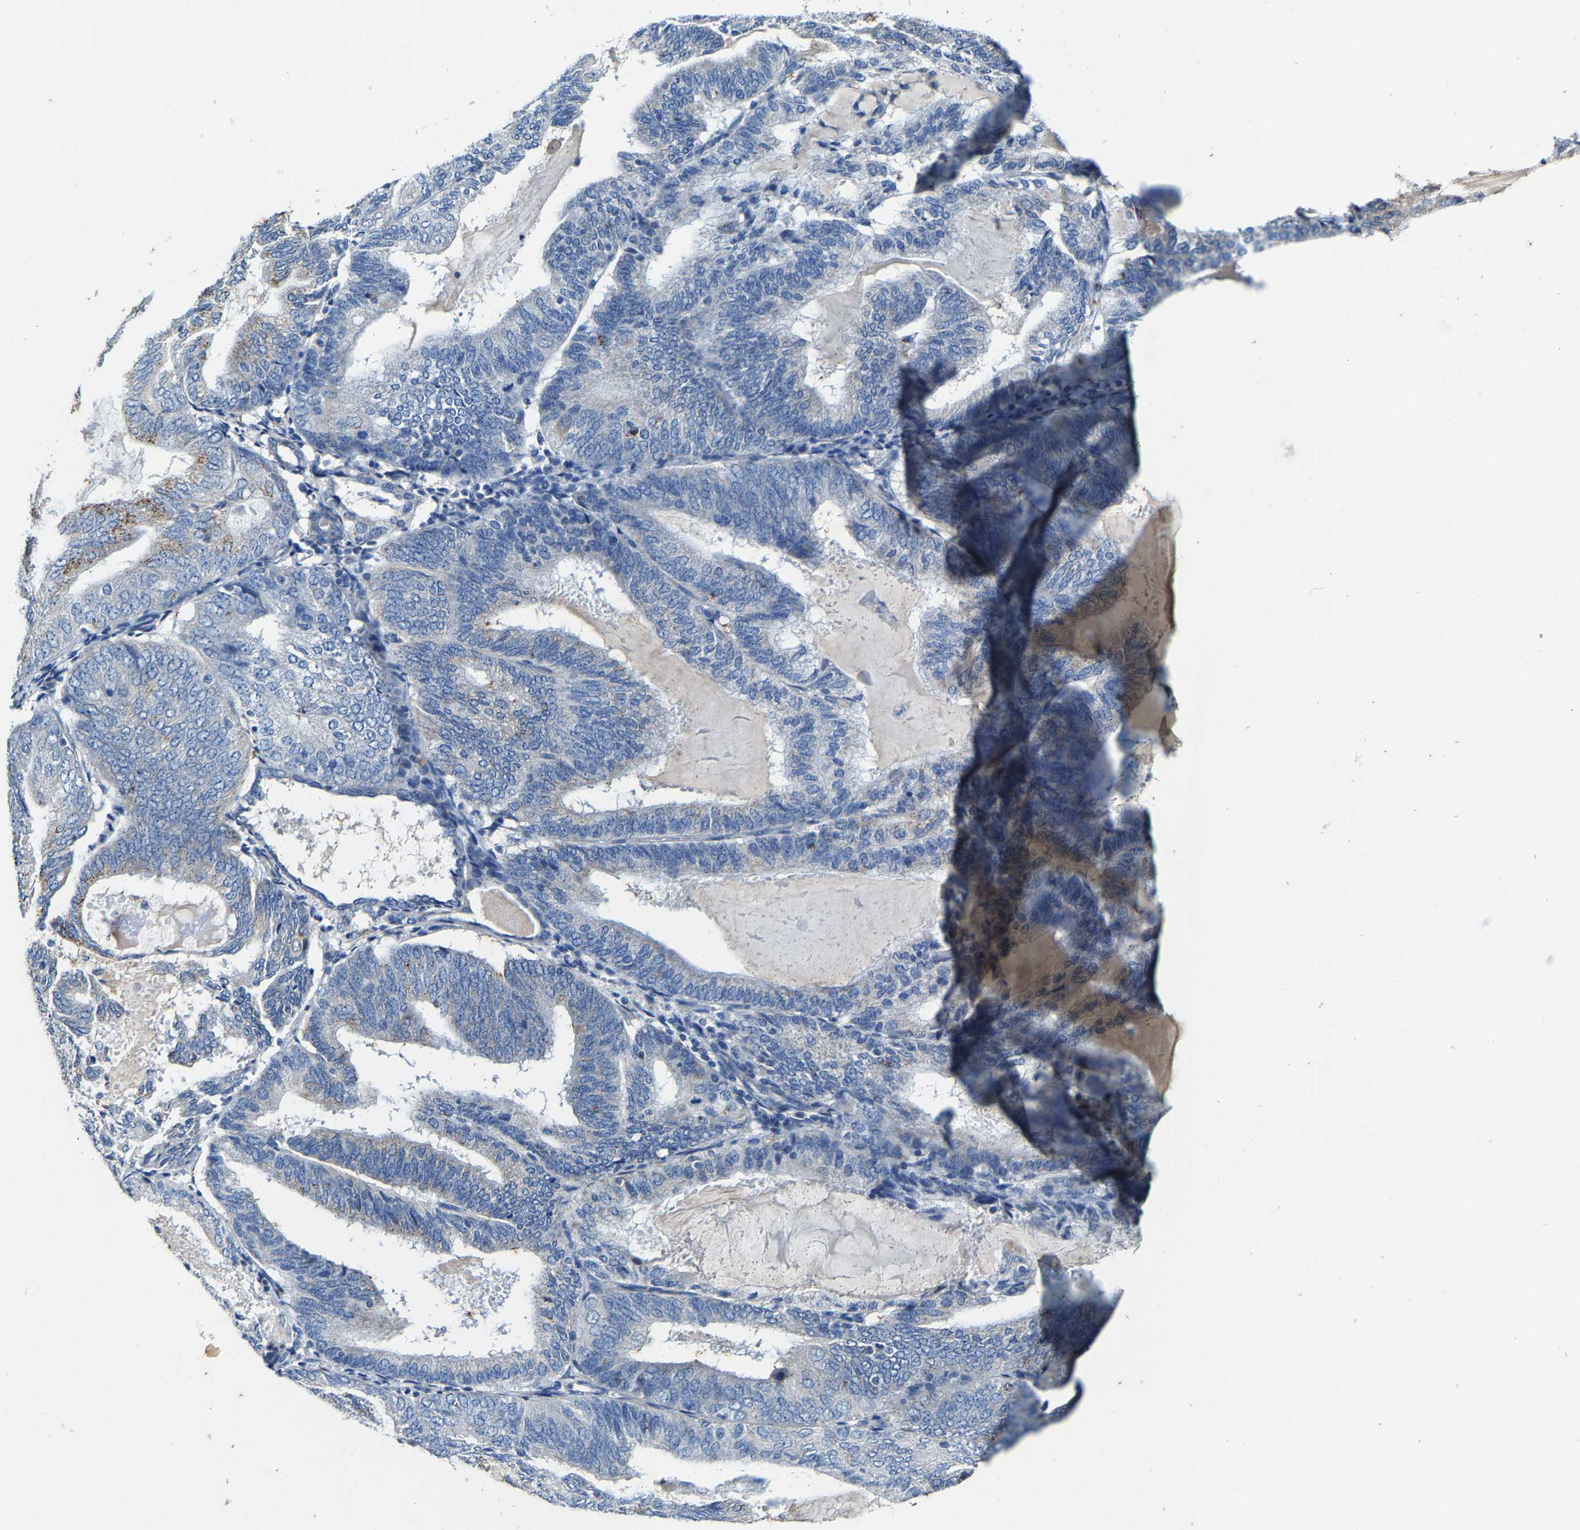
{"staining": {"intensity": "moderate", "quantity": "<25%", "location": "cytoplasmic/membranous"}, "tissue": "endometrial cancer", "cell_type": "Tumor cells", "image_type": "cancer", "snomed": [{"axis": "morphology", "description": "Adenocarcinoma, NOS"}, {"axis": "topography", "description": "Endometrium"}], "caption": "Endometrial cancer (adenocarcinoma) stained with immunohistochemistry (IHC) exhibits moderate cytoplasmic/membranous expression in about <25% of tumor cells.", "gene": "SLC25A25", "patient": {"sex": "female", "age": 81}}